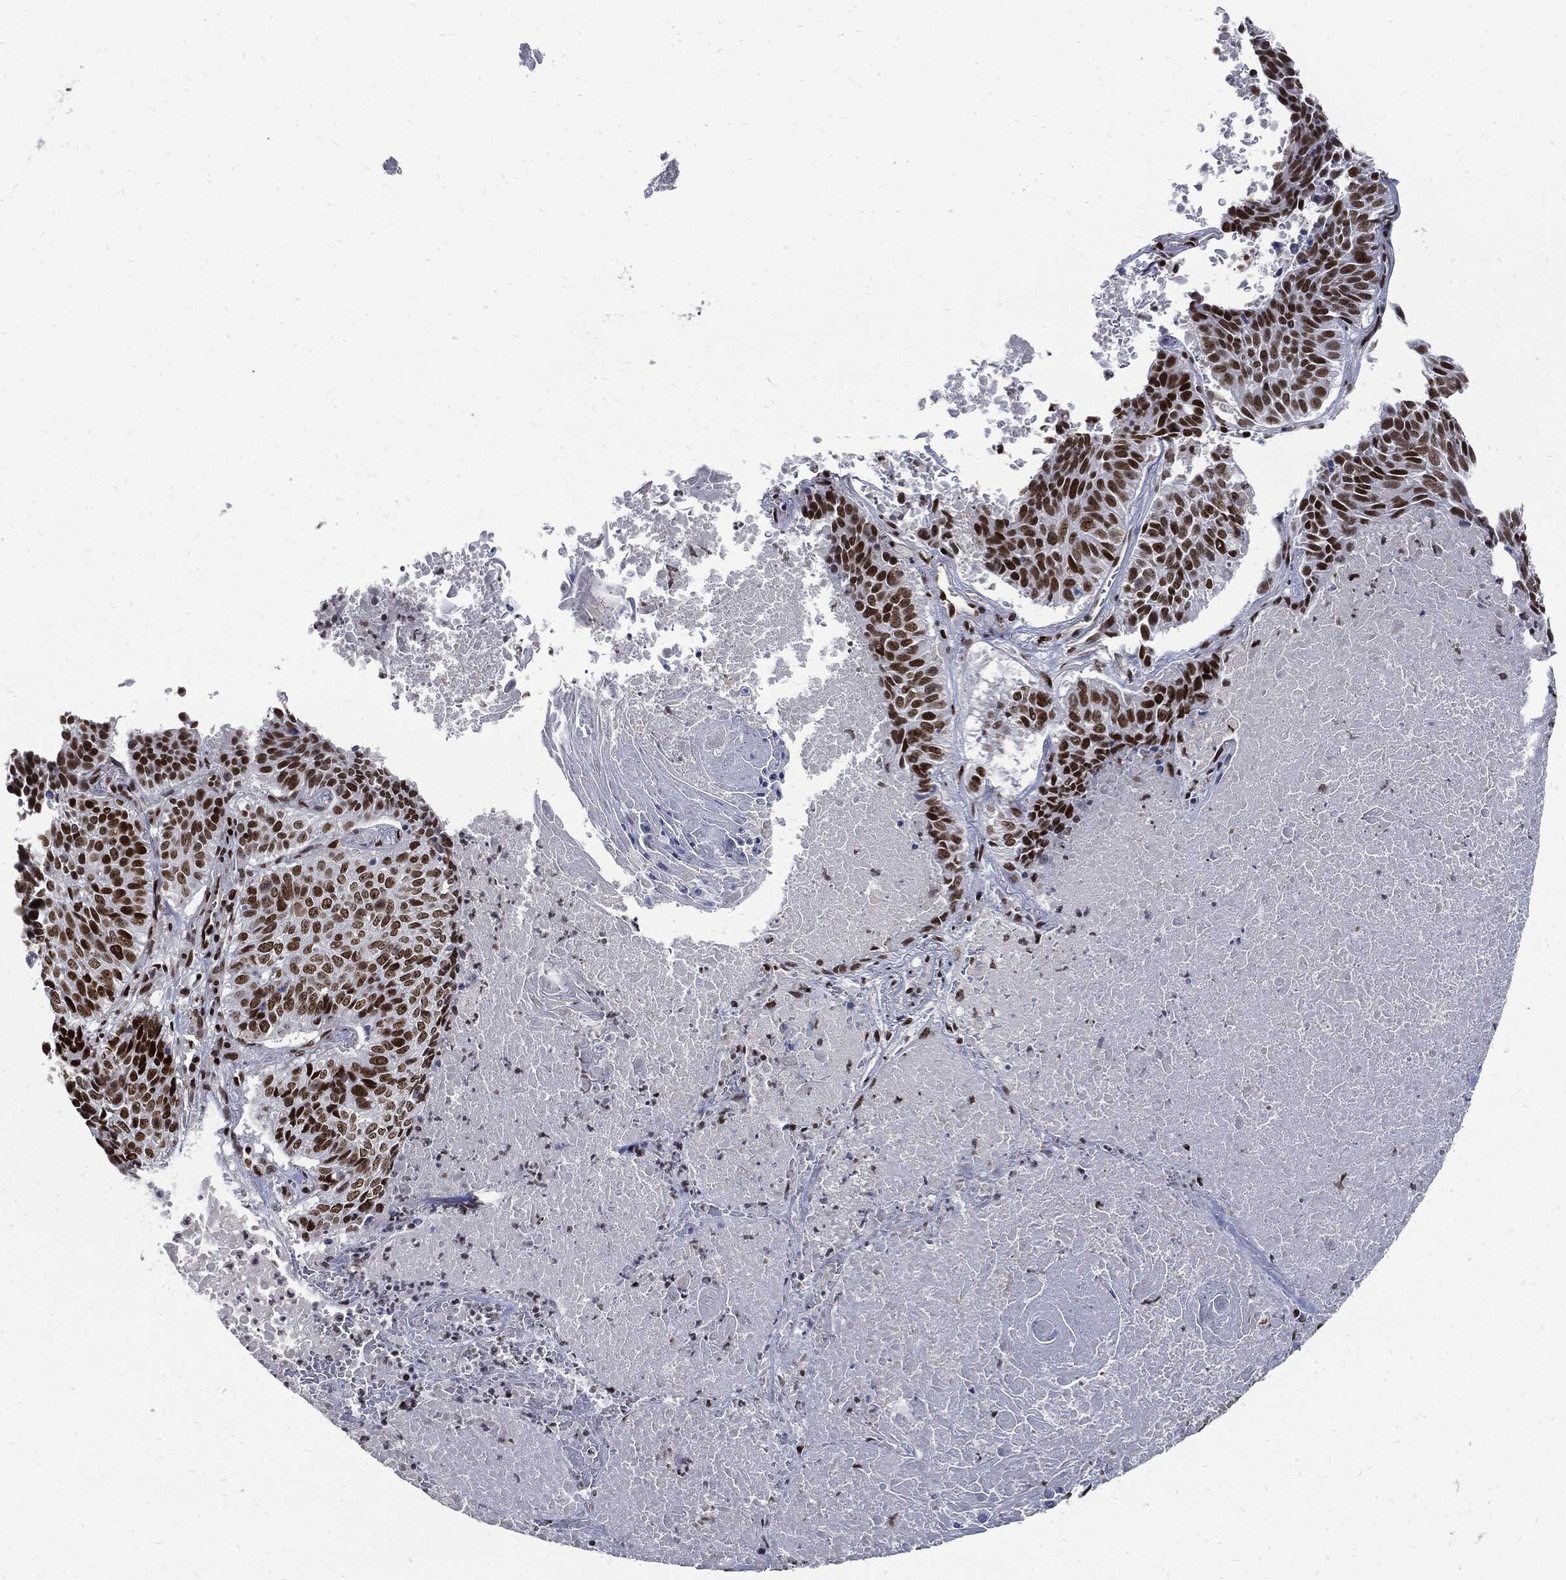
{"staining": {"intensity": "strong", "quantity": ">75%", "location": "nuclear"}, "tissue": "lung cancer", "cell_type": "Tumor cells", "image_type": "cancer", "snomed": [{"axis": "morphology", "description": "Squamous cell carcinoma, NOS"}, {"axis": "topography", "description": "Lung"}], "caption": "The histopathology image displays a brown stain indicating the presence of a protein in the nuclear of tumor cells in lung cancer (squamous cell carcinoma).", "gene": "TERF2", "patient": {"sex": "male", "age": 64}}